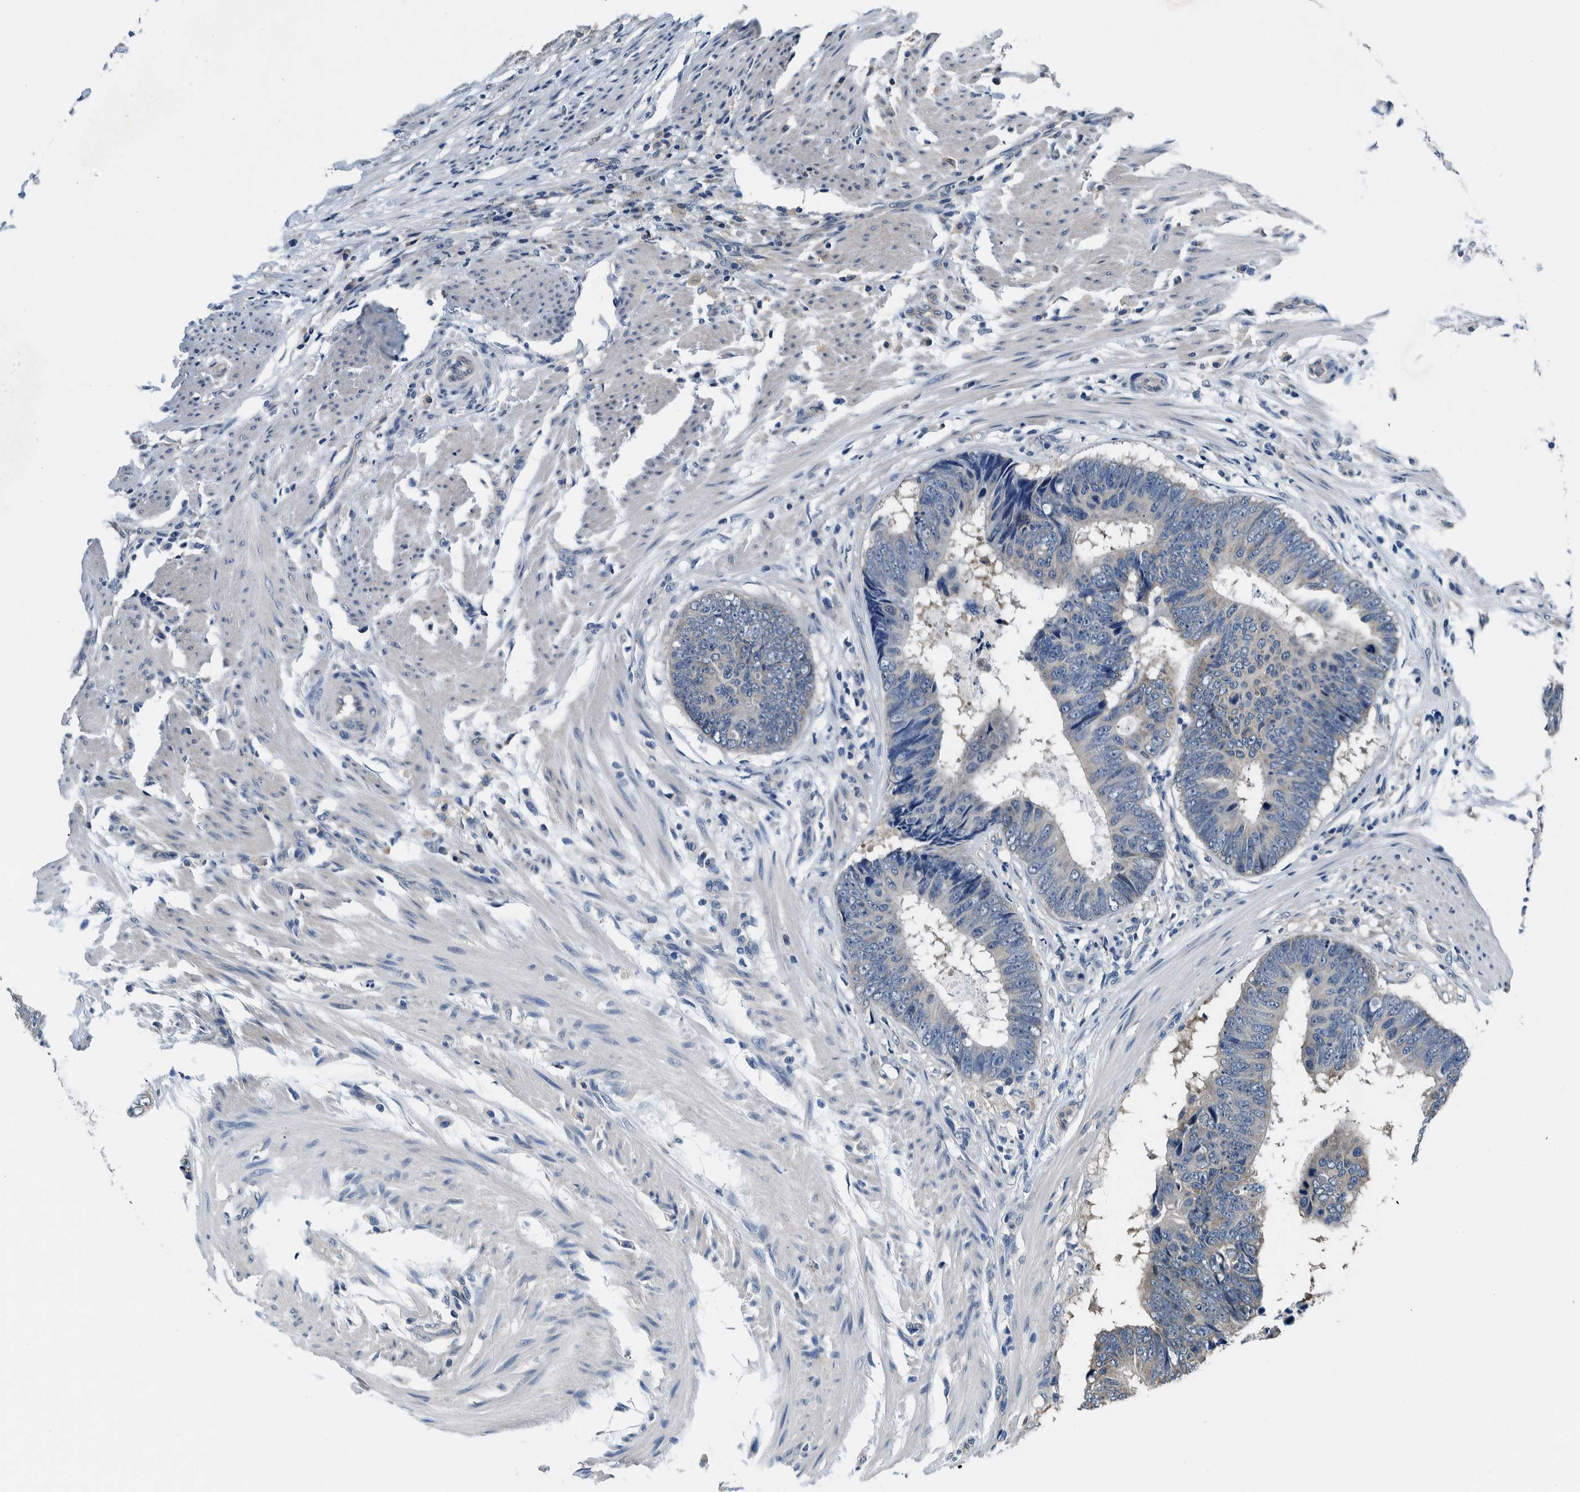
{"staining": {"intensity": "negative", "quantity": "none", "location": "none"}, "tissue": "colorectal cancer", "cell_type": "Tumor cells", "image_type": "cancer", "snomed": [{"axis": "morphology", "description": "Adenocarcinoma, NOS"}, {"axis": "topography", "description": "Colon"}], "caption": "There is no significant expression in tumor cells of colorectal cancer.", "gene": "NIBAN2", "patient": {"sex": "male", "age": 56}}